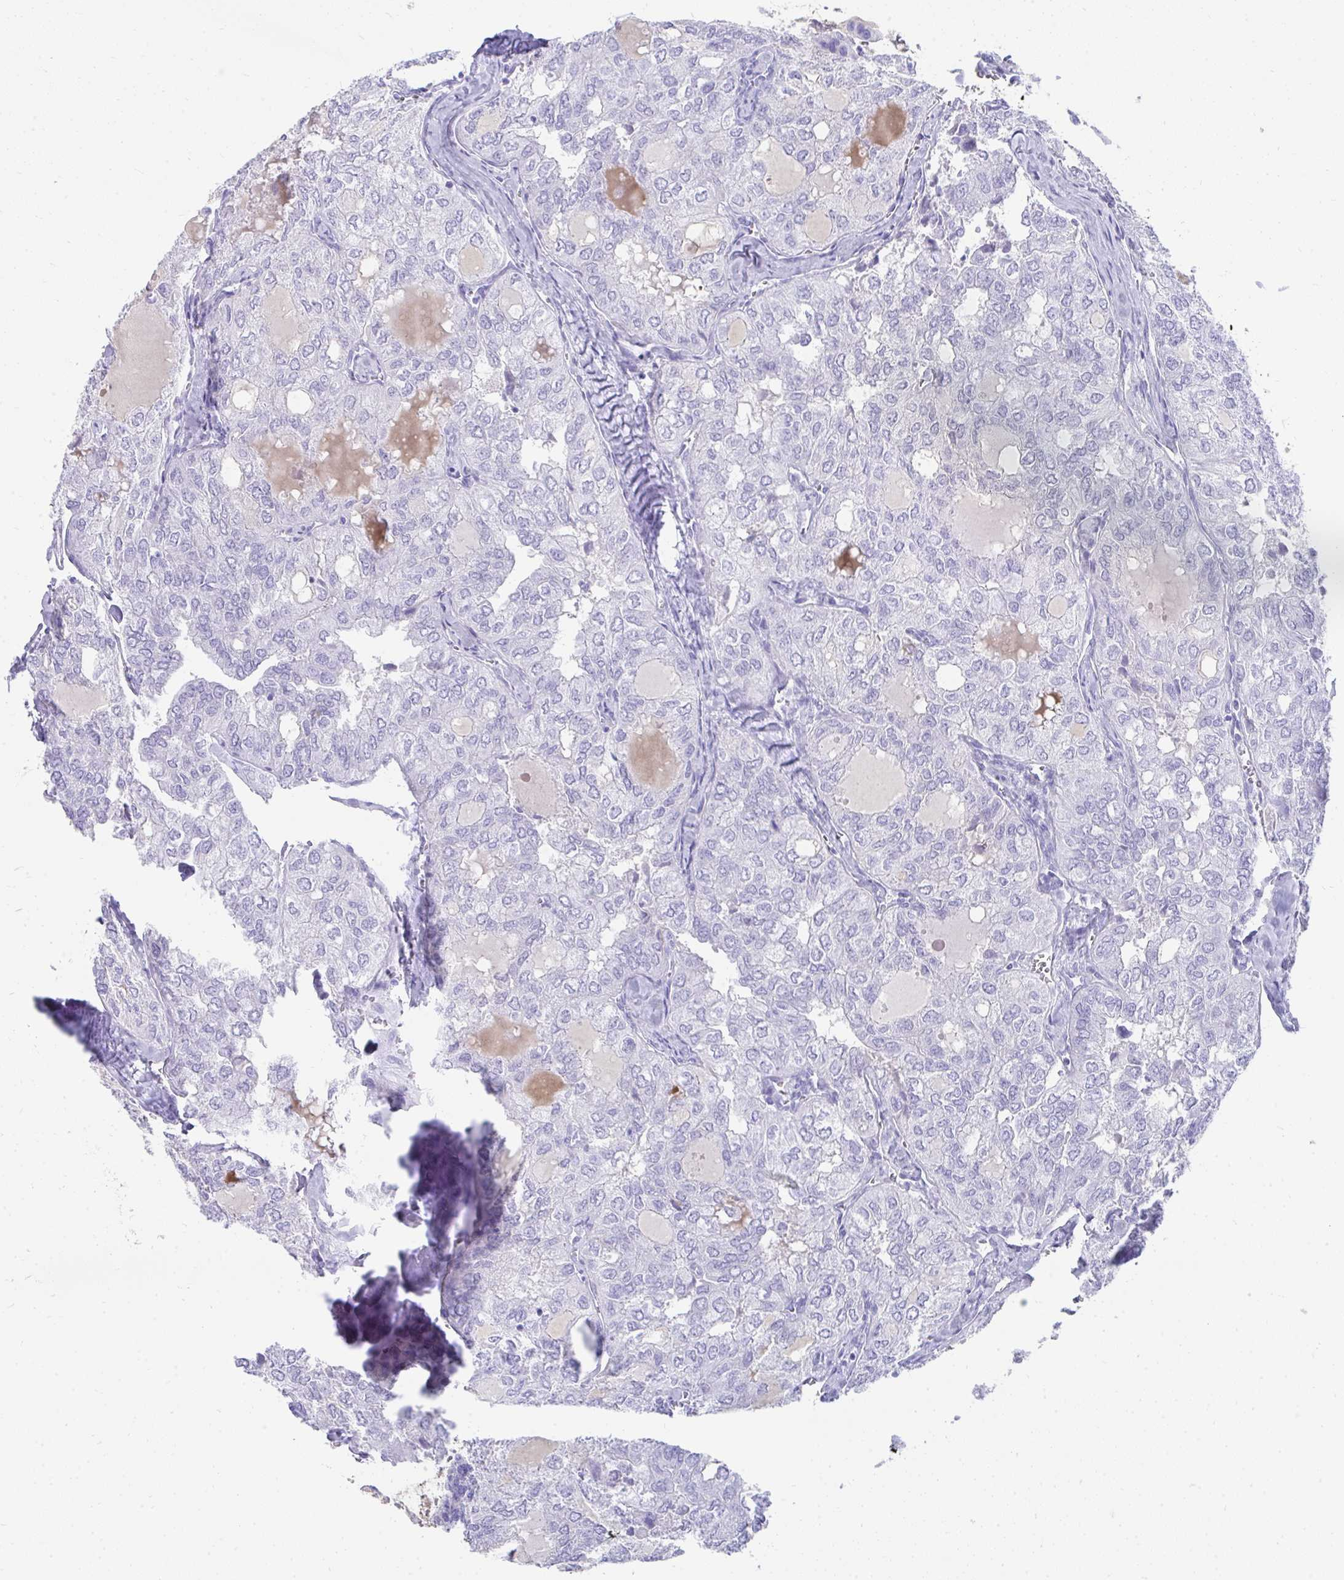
{"staining": {"intensity": "negative", "quantity": "none", "location": "none"}, "tissue": "thyroid cancer", "cell_type": "Tumor cells", "image_type": "cancer", "snomed": [{"axis": "morphology", "description": "Follicular adenoma carcinoma, NOS"}, {"axis": "topography", "description": "Thyroid gland"}], "caption": "Tumor cells are negative for brown protein staining in thyroid cancer.", "gene": "TNNT1", "patient": {"sex": "male", "age": 75}}